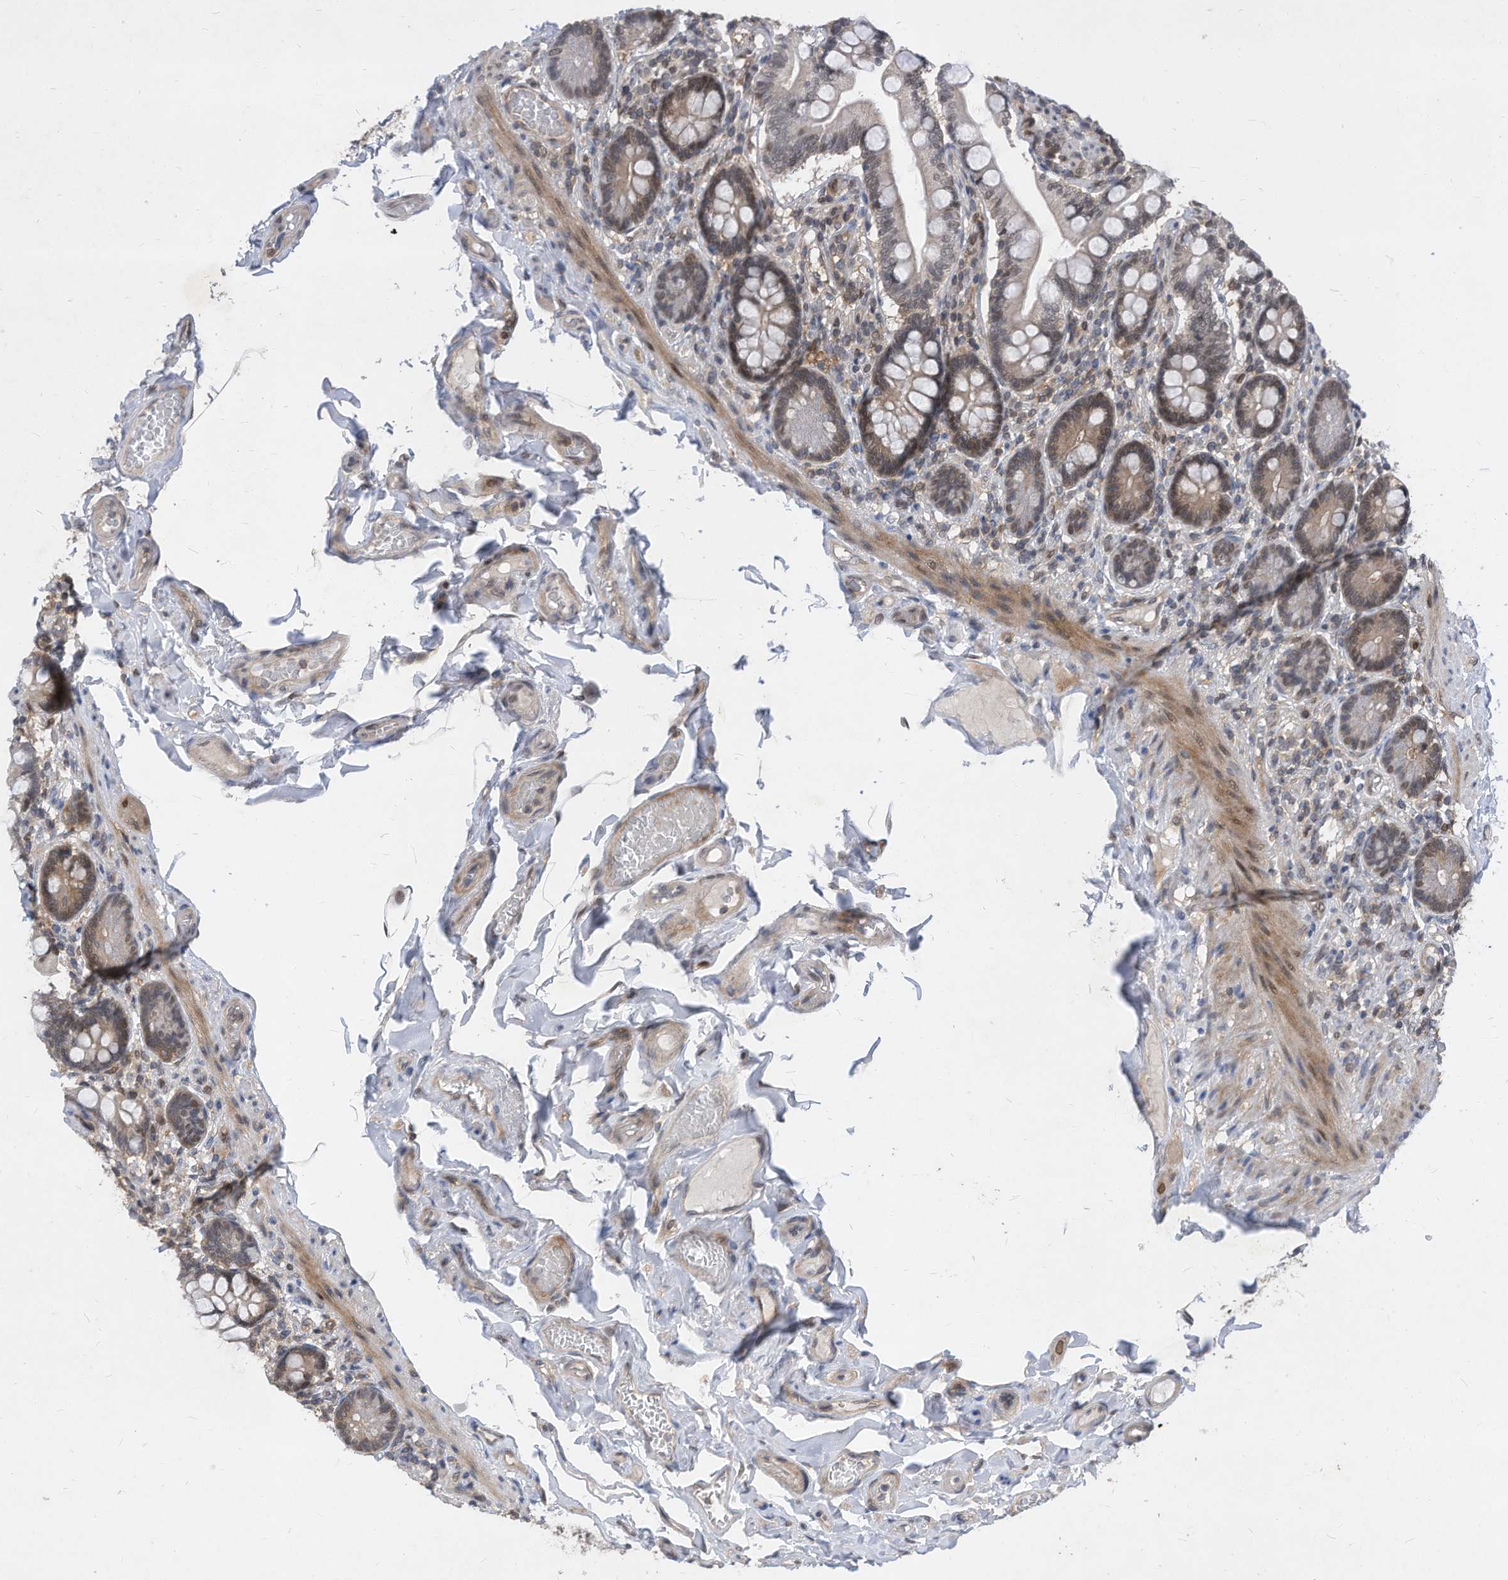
{"staining": {"intensity": "moderate", "quantity": "<25%", "location": "cytoplasmic/membranous,nuclear"}, "tissue": "small intestine", "cell_type": "Glandular cells", "image_type": "normal", "snomed": [{"axis": "morphology", "description": "Normal tissue, NOS"}, {"axis": "topography", "description": "Small intestine"}], "caption": "Immunohistochemistry (IHC) micrograph of benign small intestine: small intestine stained using immunohistochemistry shows low levels of moderate protein expression localized specifically in the cytoplasmic/membranous,nuclear of glandular cells, appearing as a cytoplasmic/membranous,nuclear brown color.", "gene": "KPNB1", "patient": {"sex": "female", "age": 64}}